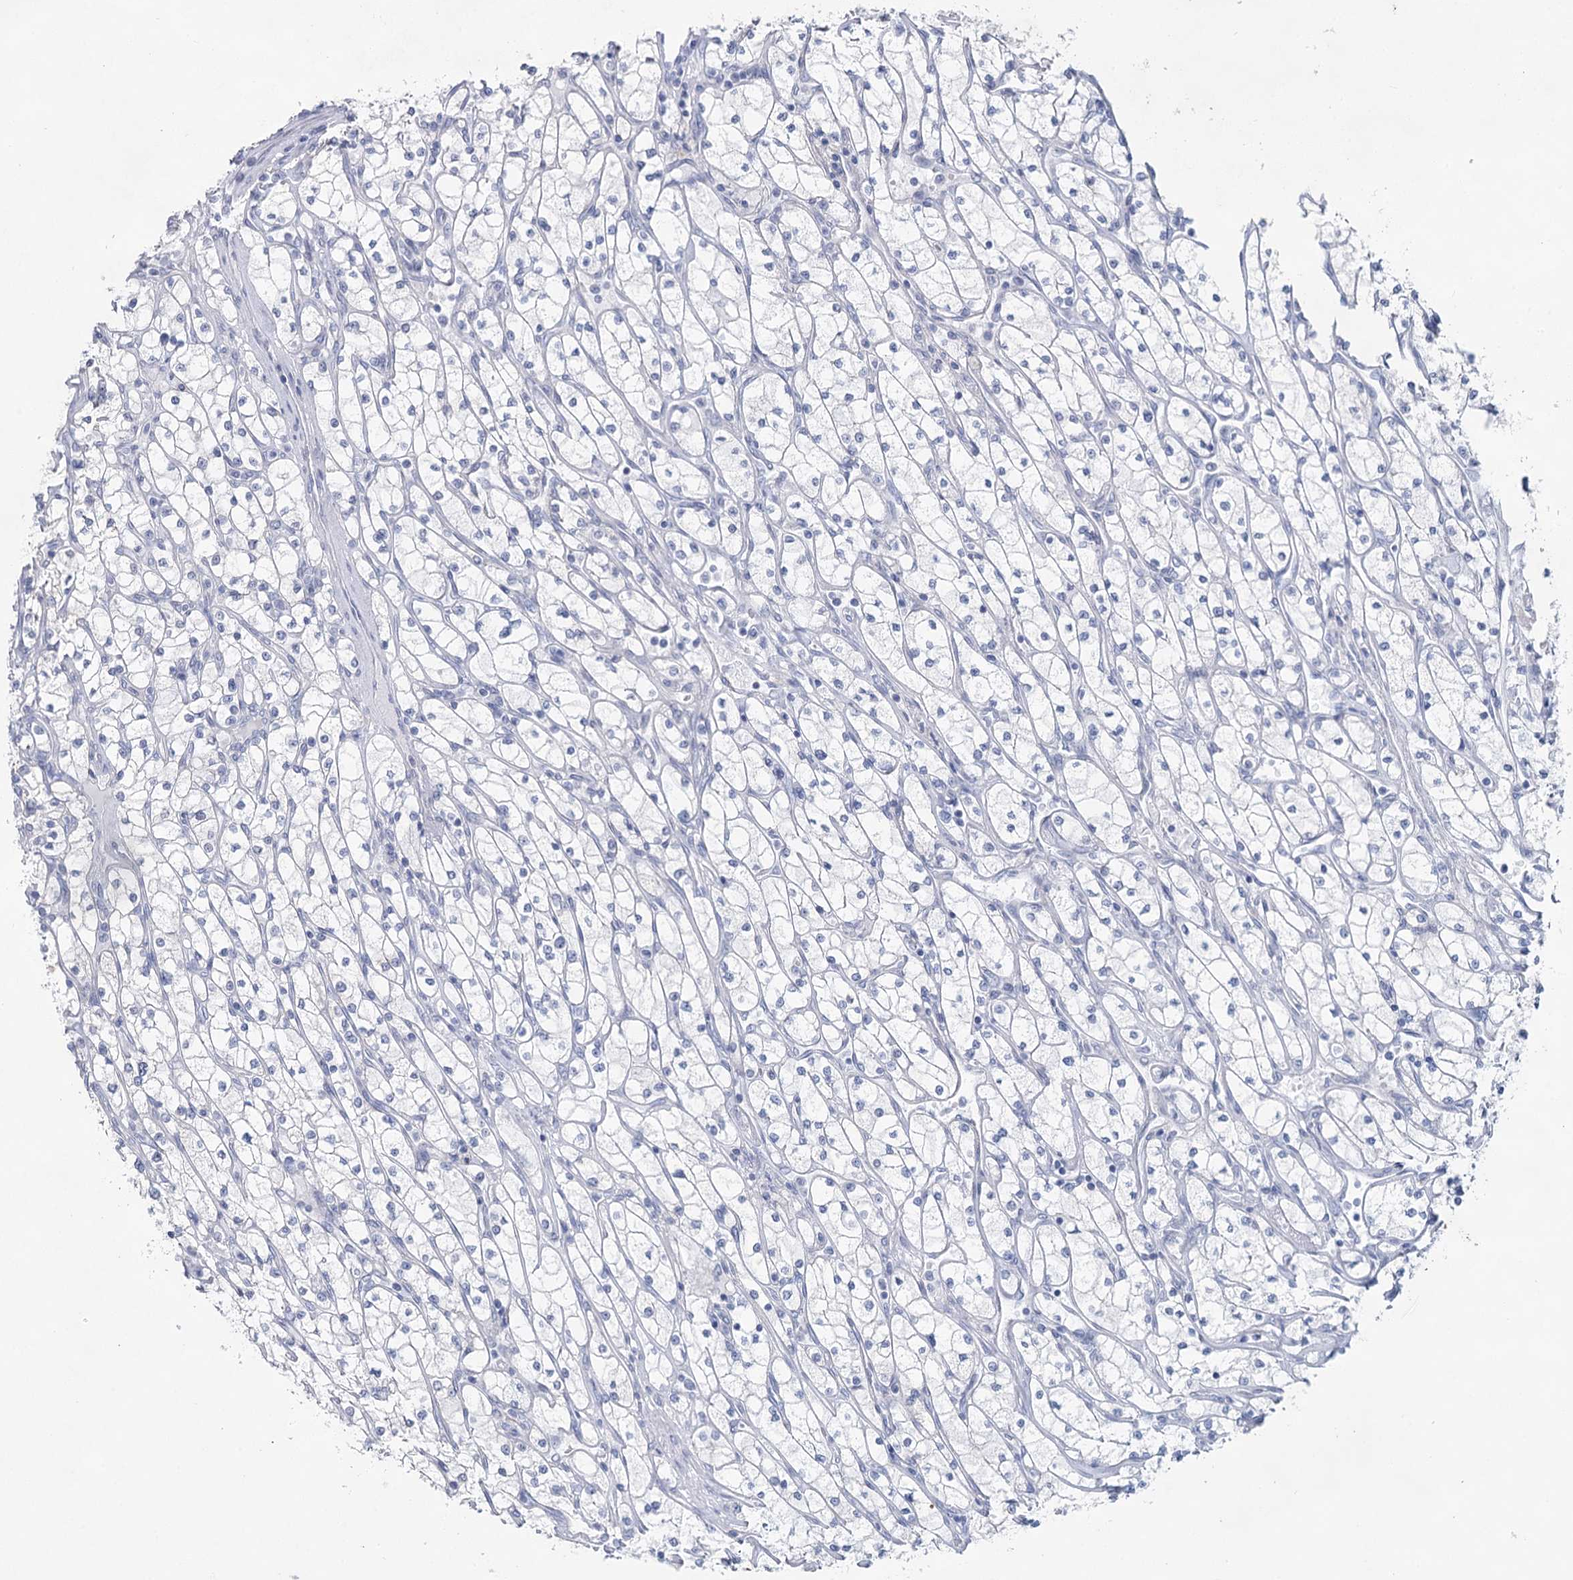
{"staining": {"intensity": "negative", "quantity": "none", "location": "none"}, "tissue": "renal cancer", "cell_type": "Tumor cells", "image_type": "cancer", "snomed": [{"axis": "morphology", "description": "Adenocarcinoma, NOS"}, {"axis": "topography", "description": "Kidney"}], "caption": "Tumor cells are negative for protein expression in human renal cancer.", "gene": "CCDC88A", "patient": {"sex": "male", "age": 80}}